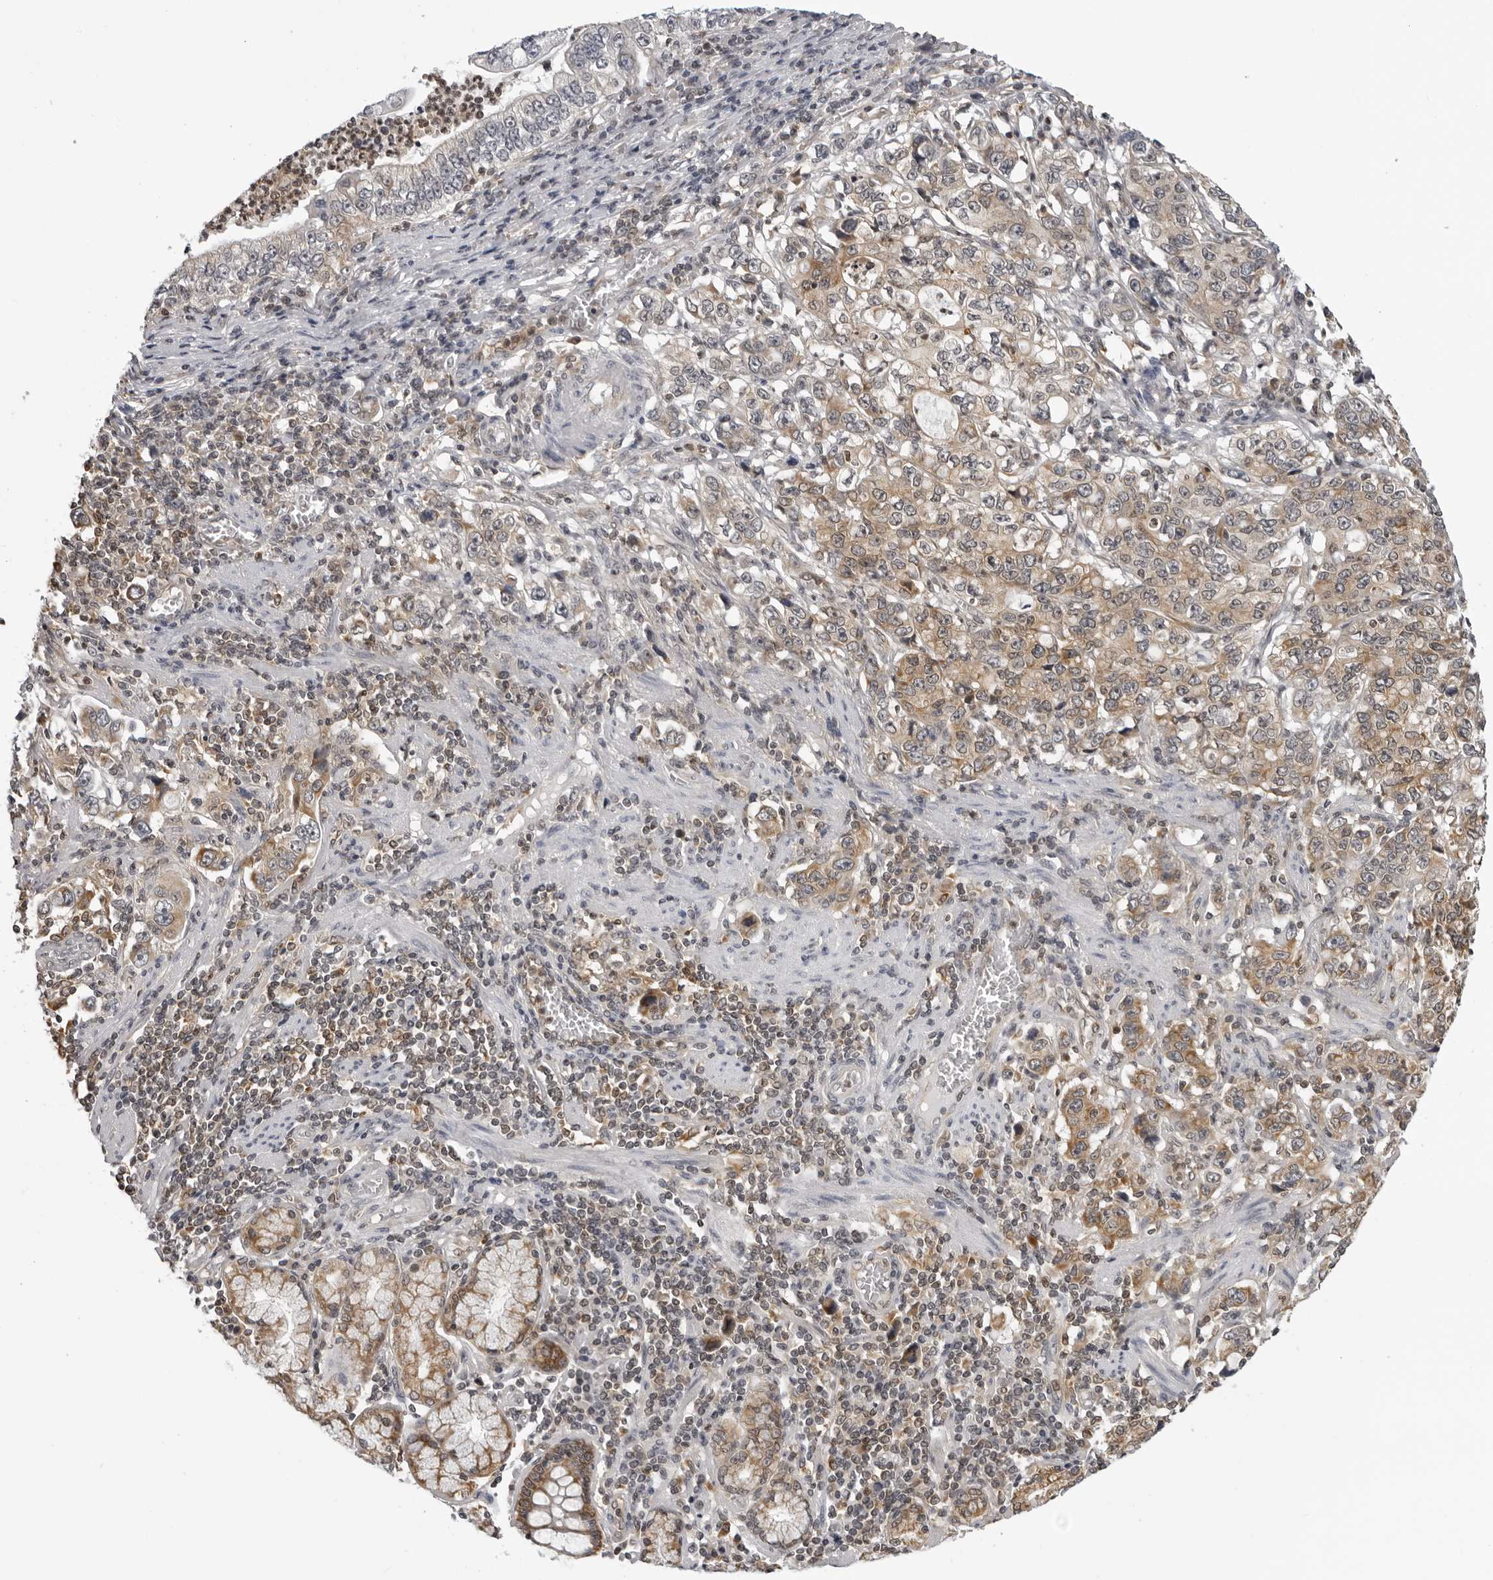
{"staining": {"intensity": "weak", "quantity": "25%-75%", "location": "cytoplasmic/membranous"}, "tissue": "stomach cancer", "cell_type": "Tumor cells", "image_type": "cancer", "snomed": [{"axis": "morphology", "description": "Adenocarcinoma, NOS"}, {"axis": "topography", "description": "Stomach, lower"}], "caption": "A brown stain shows weak cytoplasmic/membranous positivity of a protein in human stomach adenocarcinoma tumor cells.", "gene": "MRPS15", "patient": {"sex": "female", "age": 72}}